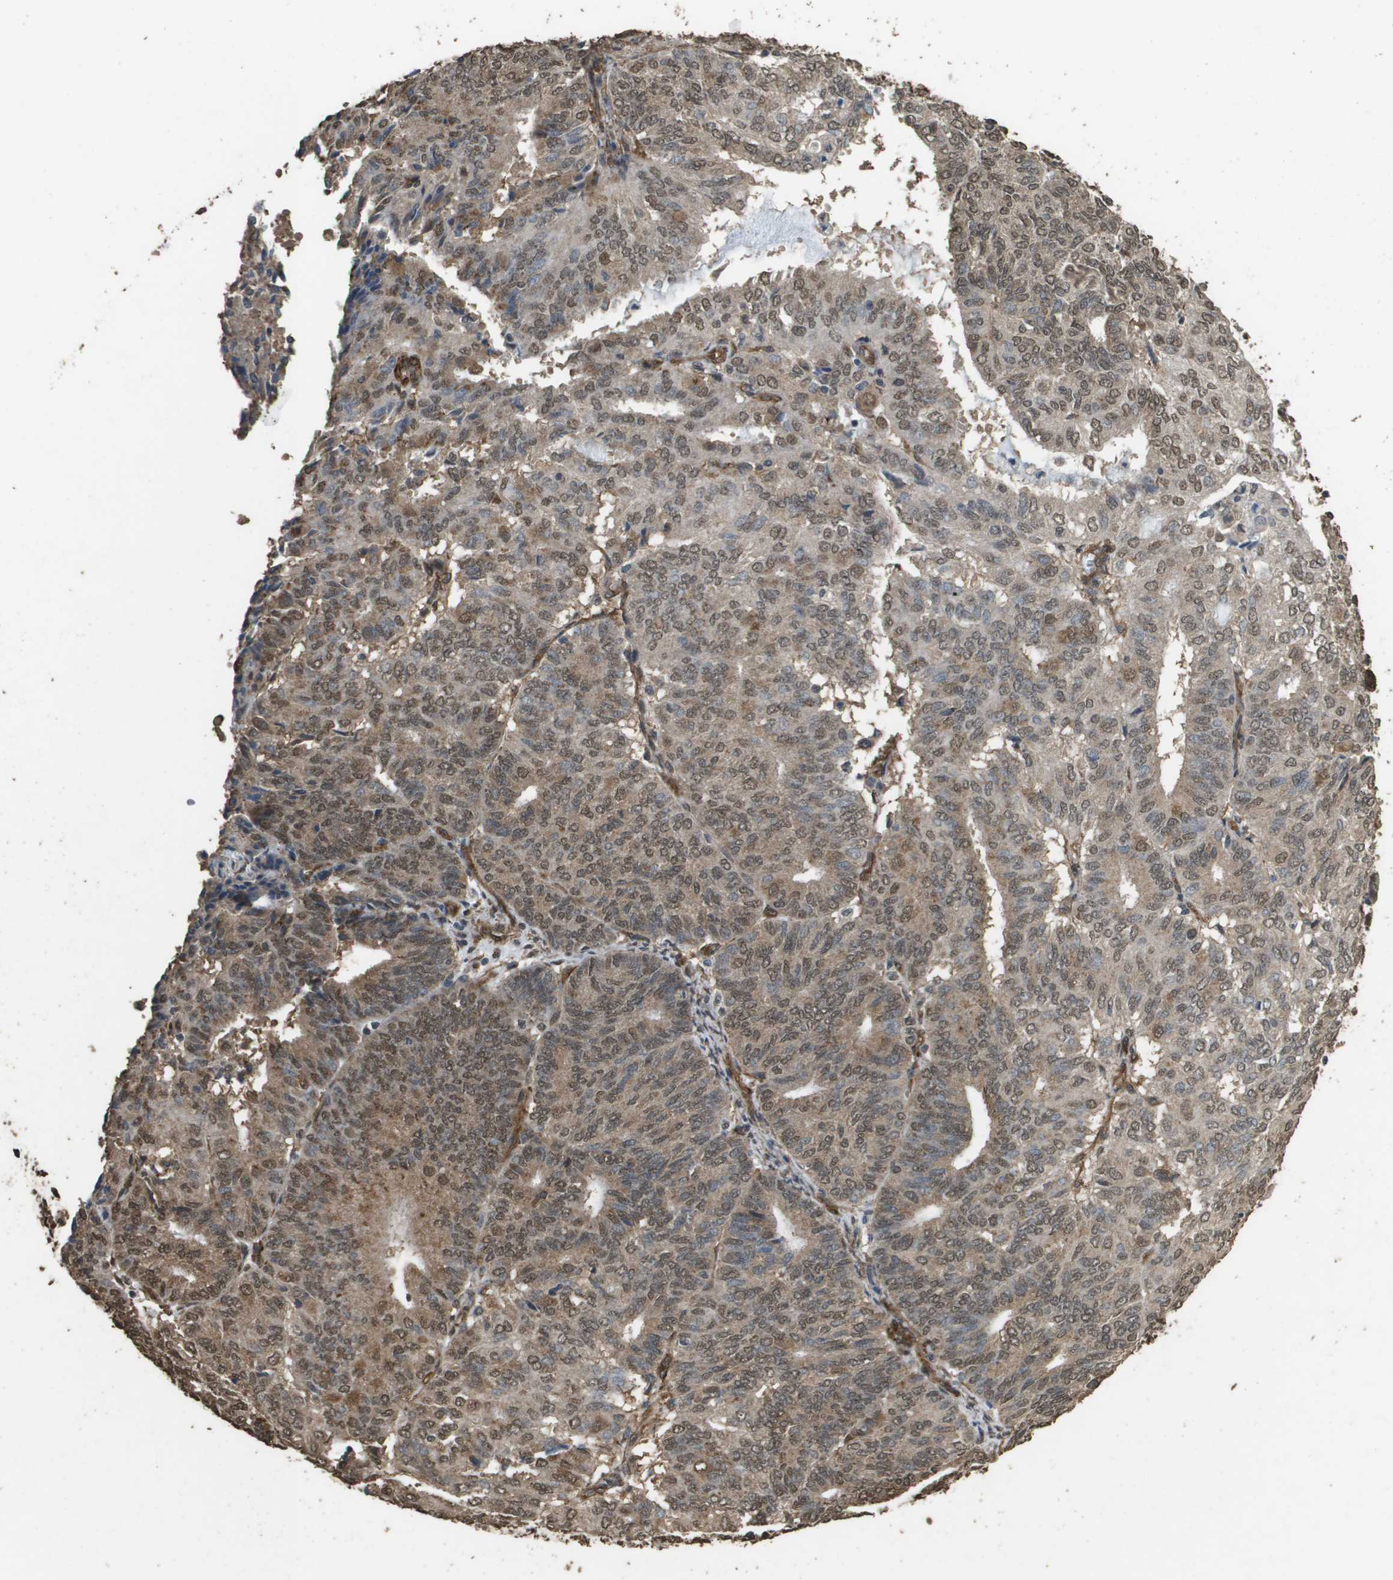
{"staining": {"intensity": "moderate", "quantity": ">75%", "location": "cytoplasmic/membranous,nuclear"}, "tissue": "endometrial cancer", "cell_type": "Tumor cells", "image_type": "cancer", "snomed": [{"axis": "morphology", "description": "Adenocarcinoma, NOS"}, {"axis": "topography", "description": "Uterus"}], "caption": "The micrograph reveals staining of endometrial cancer, revealing moderate cytoplasmic/membranous and nuclear protein positivity (brown color) within tumor cells.", "gene": "AAMP", "patient": {"sex": "female", "age": 60}}